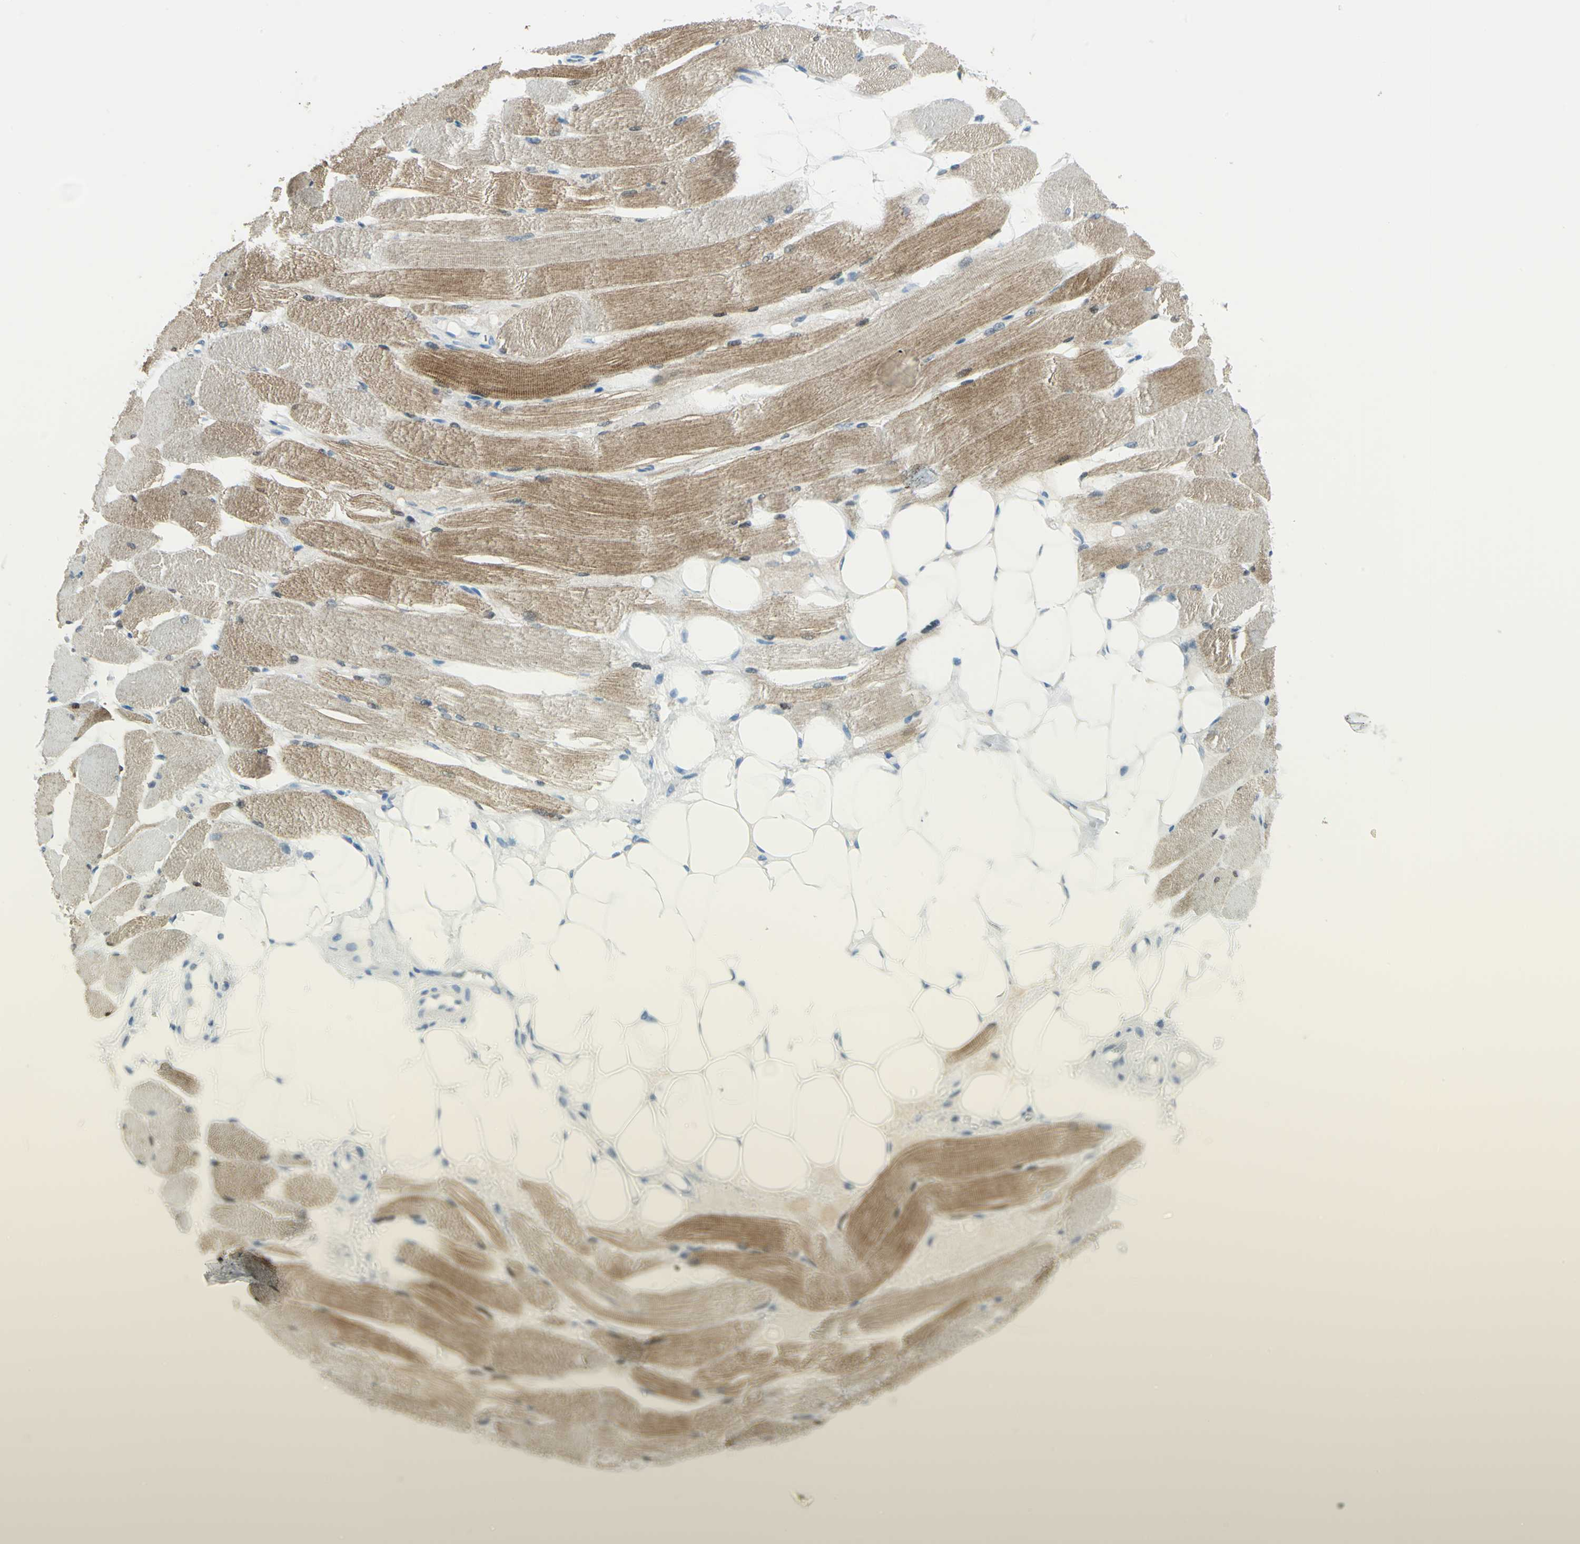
{"staining": {"intensity": "strong", "quantity": "25%-75%", "location": "cytoplasmic/membranous"}, "tissue": "skeletal muscle", "cell_type": "Myocytes", "image_type": "normal", "snomed": [{"axis": "morphology", "description": "Normal tissue, NOS"}, {"axis": "topography", "description": "Skeletal muscle"}, {"axis": "topography", "description": "Peripheral nerve tissue"}], "caption": "Immunohistochemistry (DAB (3,3'-diaminobenzidine)) staining of benign skeletal muscle reveals strong cytoplasmic/membranous protein expression in approximately 25%-75% of myocytes.", "gene": "ALDOA", "patient": {"sex": "female", "age": 84}}